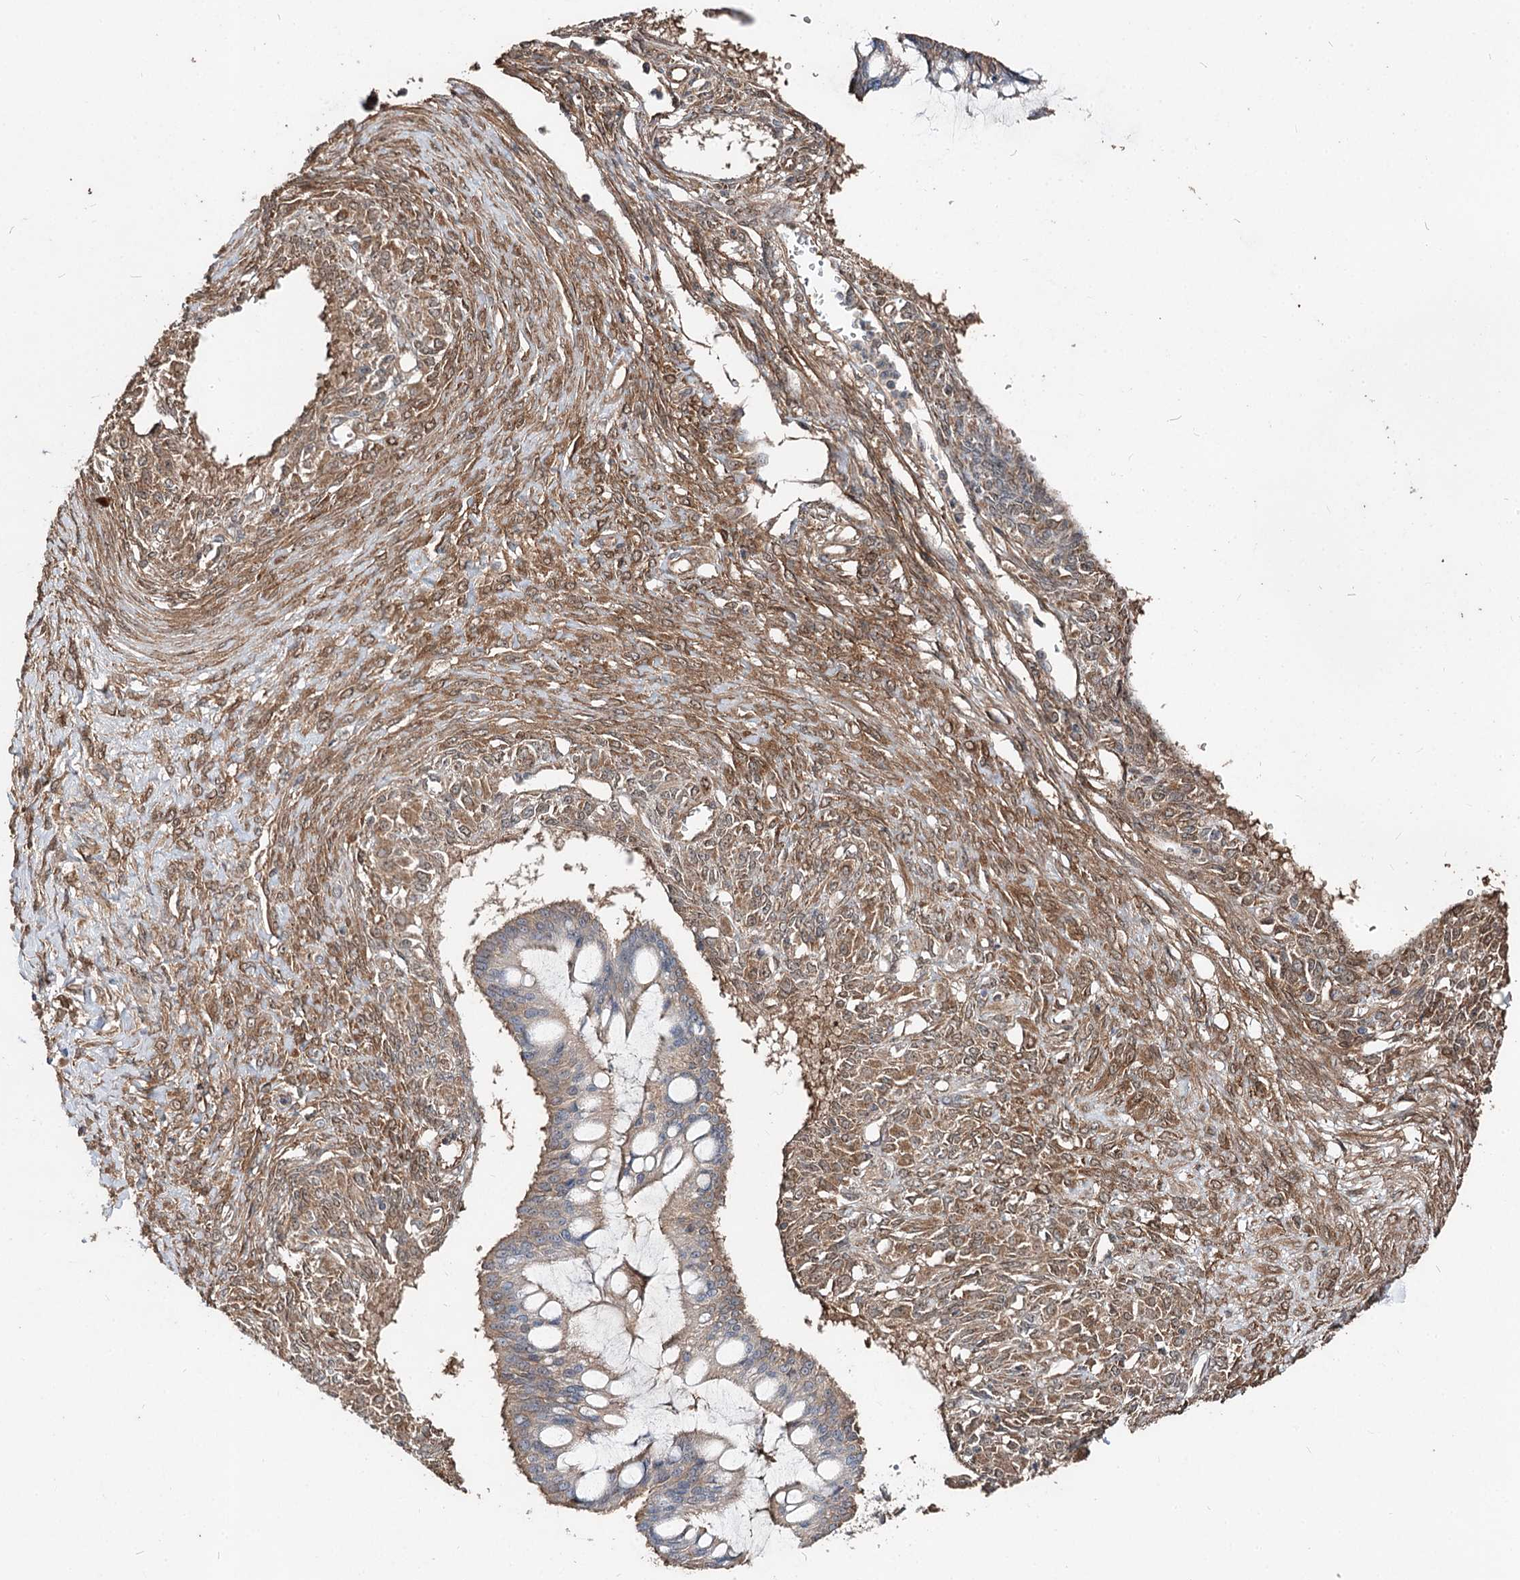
{"staining": {"intensity": "weak", "quantity": "25%-75%", "location": "cytoplasmic/membranous"}, "tissue": "ovarian cancer", "cell_type": "Tumor cells", "image_type": "cancer", "snomed": [{"axis": "morphology", "description": "Cystadenocarcinoma, mucinous, NOS"}, {"axis": "topography", "description": "Ovary"}], "caption": "Human mucinous cystadenocarcinoma (ovarian) stained for a protein (brown) exhibits weak cytoplasmic/membranous positive positivity in approximately 25%-75% of tumor cells.", "gene": "SPART", "patient": {"sex": "female", "age": 73}}